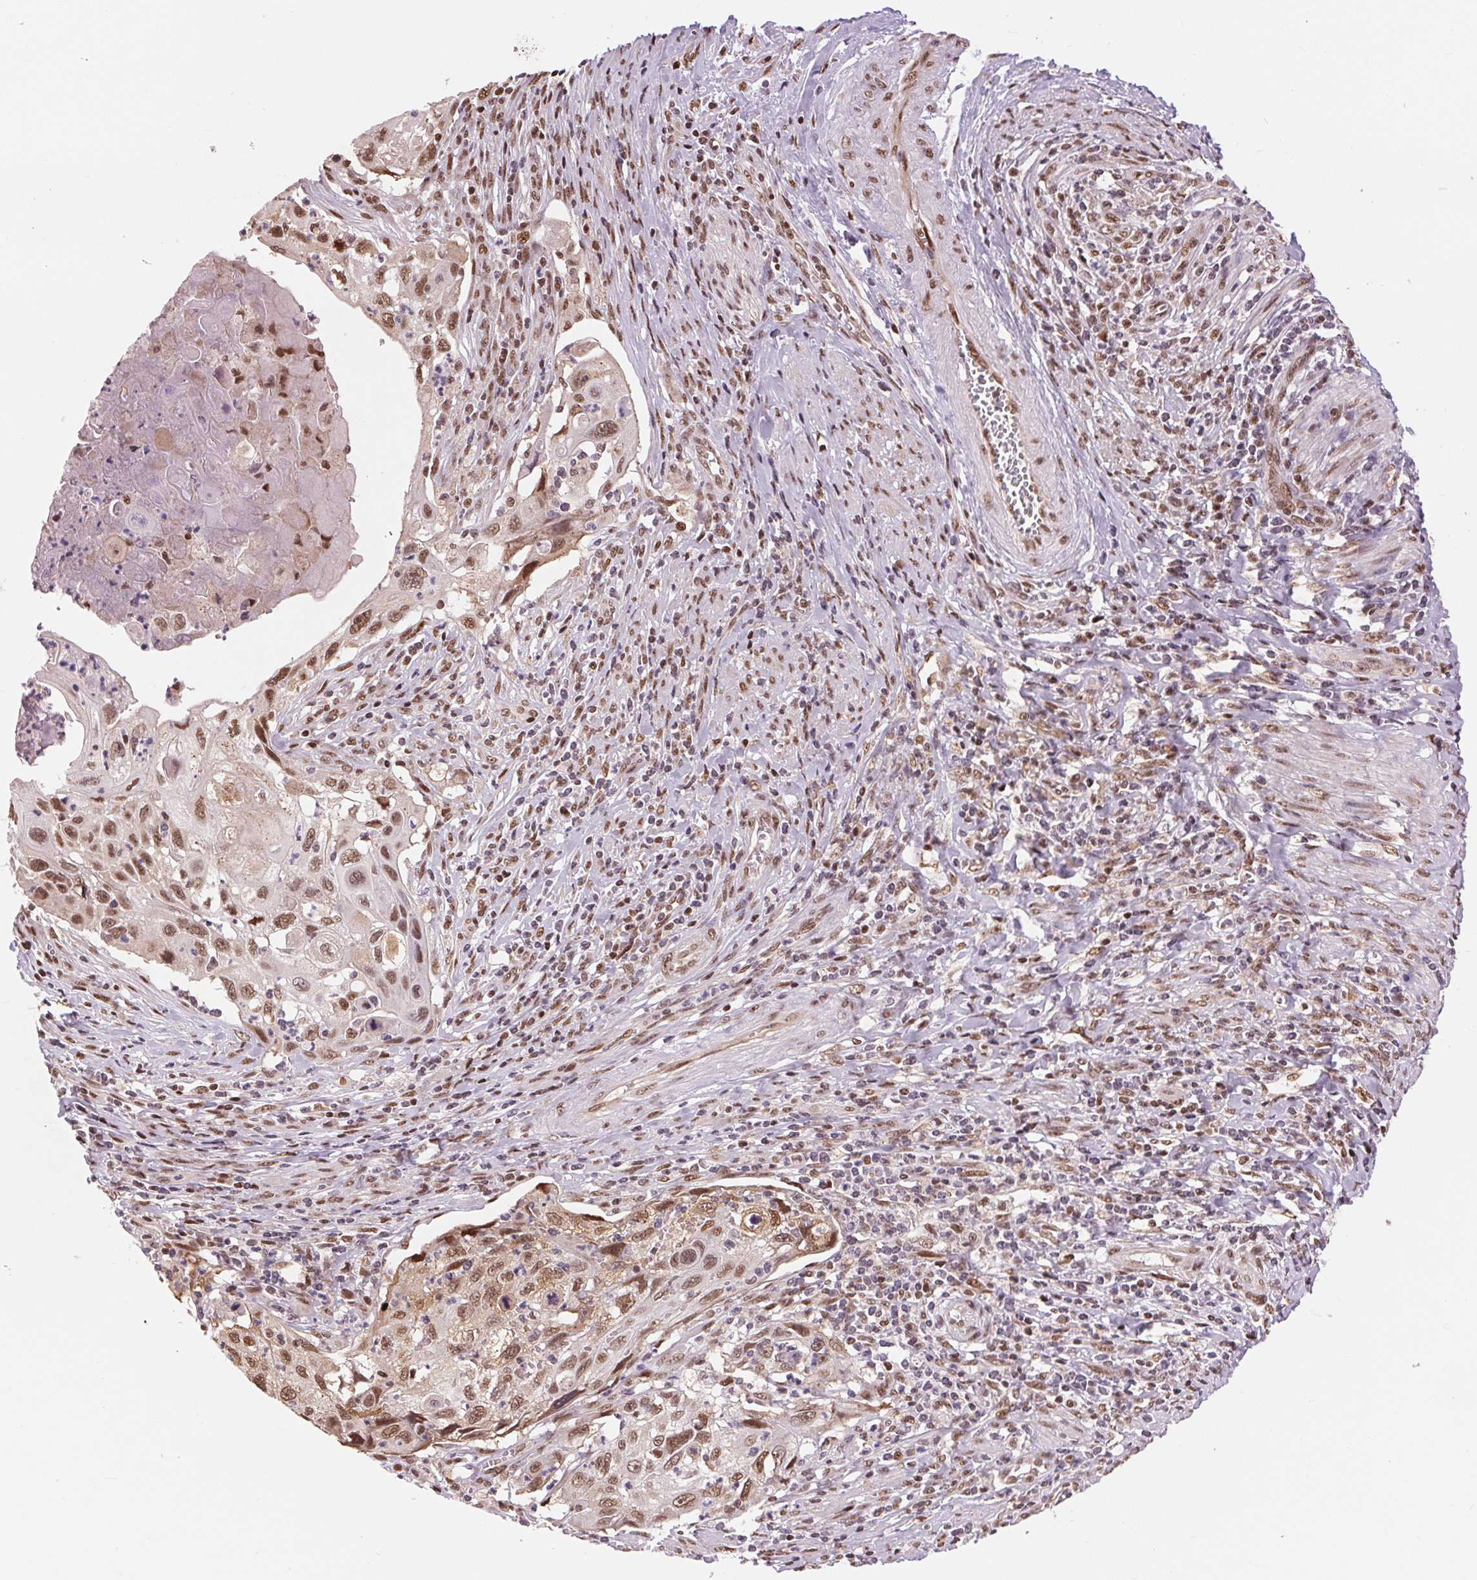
{"staining": {"intensity": "moderate", "quantity": ">75%", "location": "nuclear"}, "tissue": "cervical cancer", "cell_type": "Tumor cells", "image_type": "cancer", "snomed": [{"axis": "morphology", "description": "Squamous cell carcinoma, NOS"}, {"axis": "topography", "description": "Cervix"}], "caption": "Tumor cells demonstrate moderate nuclear positivity in approximately >75% of cells in cervical squamous cell carcinoma. Immunohistochemistry (ihc) stains the protein of interest in brown and the nuclei are stained blue.", "gene": "RAD23A", "patient": {"sex": "female", "age": 70}}